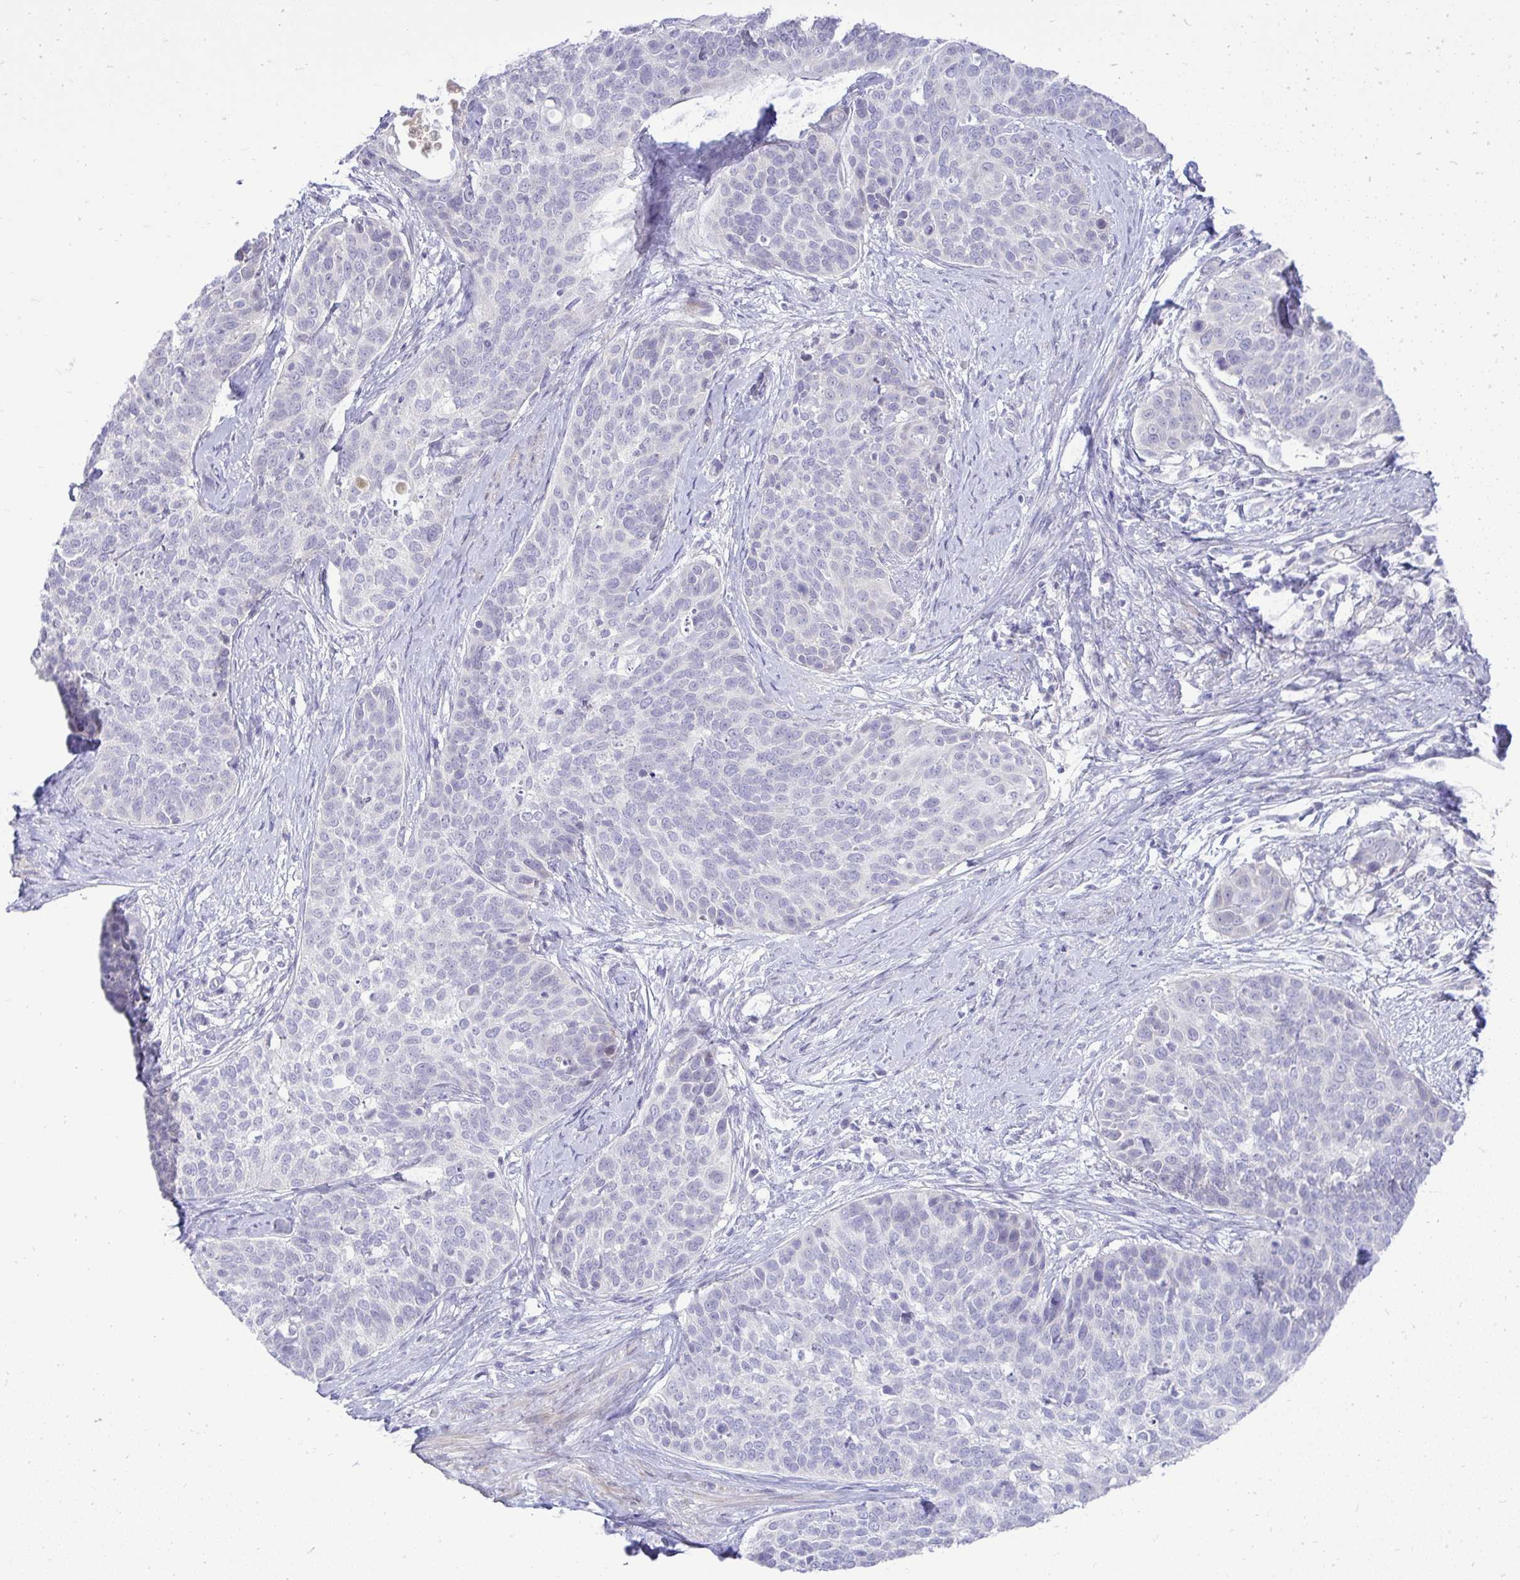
{"staining": {"intensity": "negative", "quantity": "none", "location": "none"}, "tissue": "cervical cancer", "cell_type": "Tumor cells", "image_type": "cancer", "snomed": [{"axis": "morphology", "description": "Squamous cell carcinoma, NOS"}, {"axis": "topography", "description": "Cervix"}], "caption": "Immunohistochemistry histopathology image of squamous cell carcinoma (cervical) stained for a protein (brown), which displays no staining in tumor cells.", "gene": "OR8D1", "patient": {"sex": "female", "age": 69}}